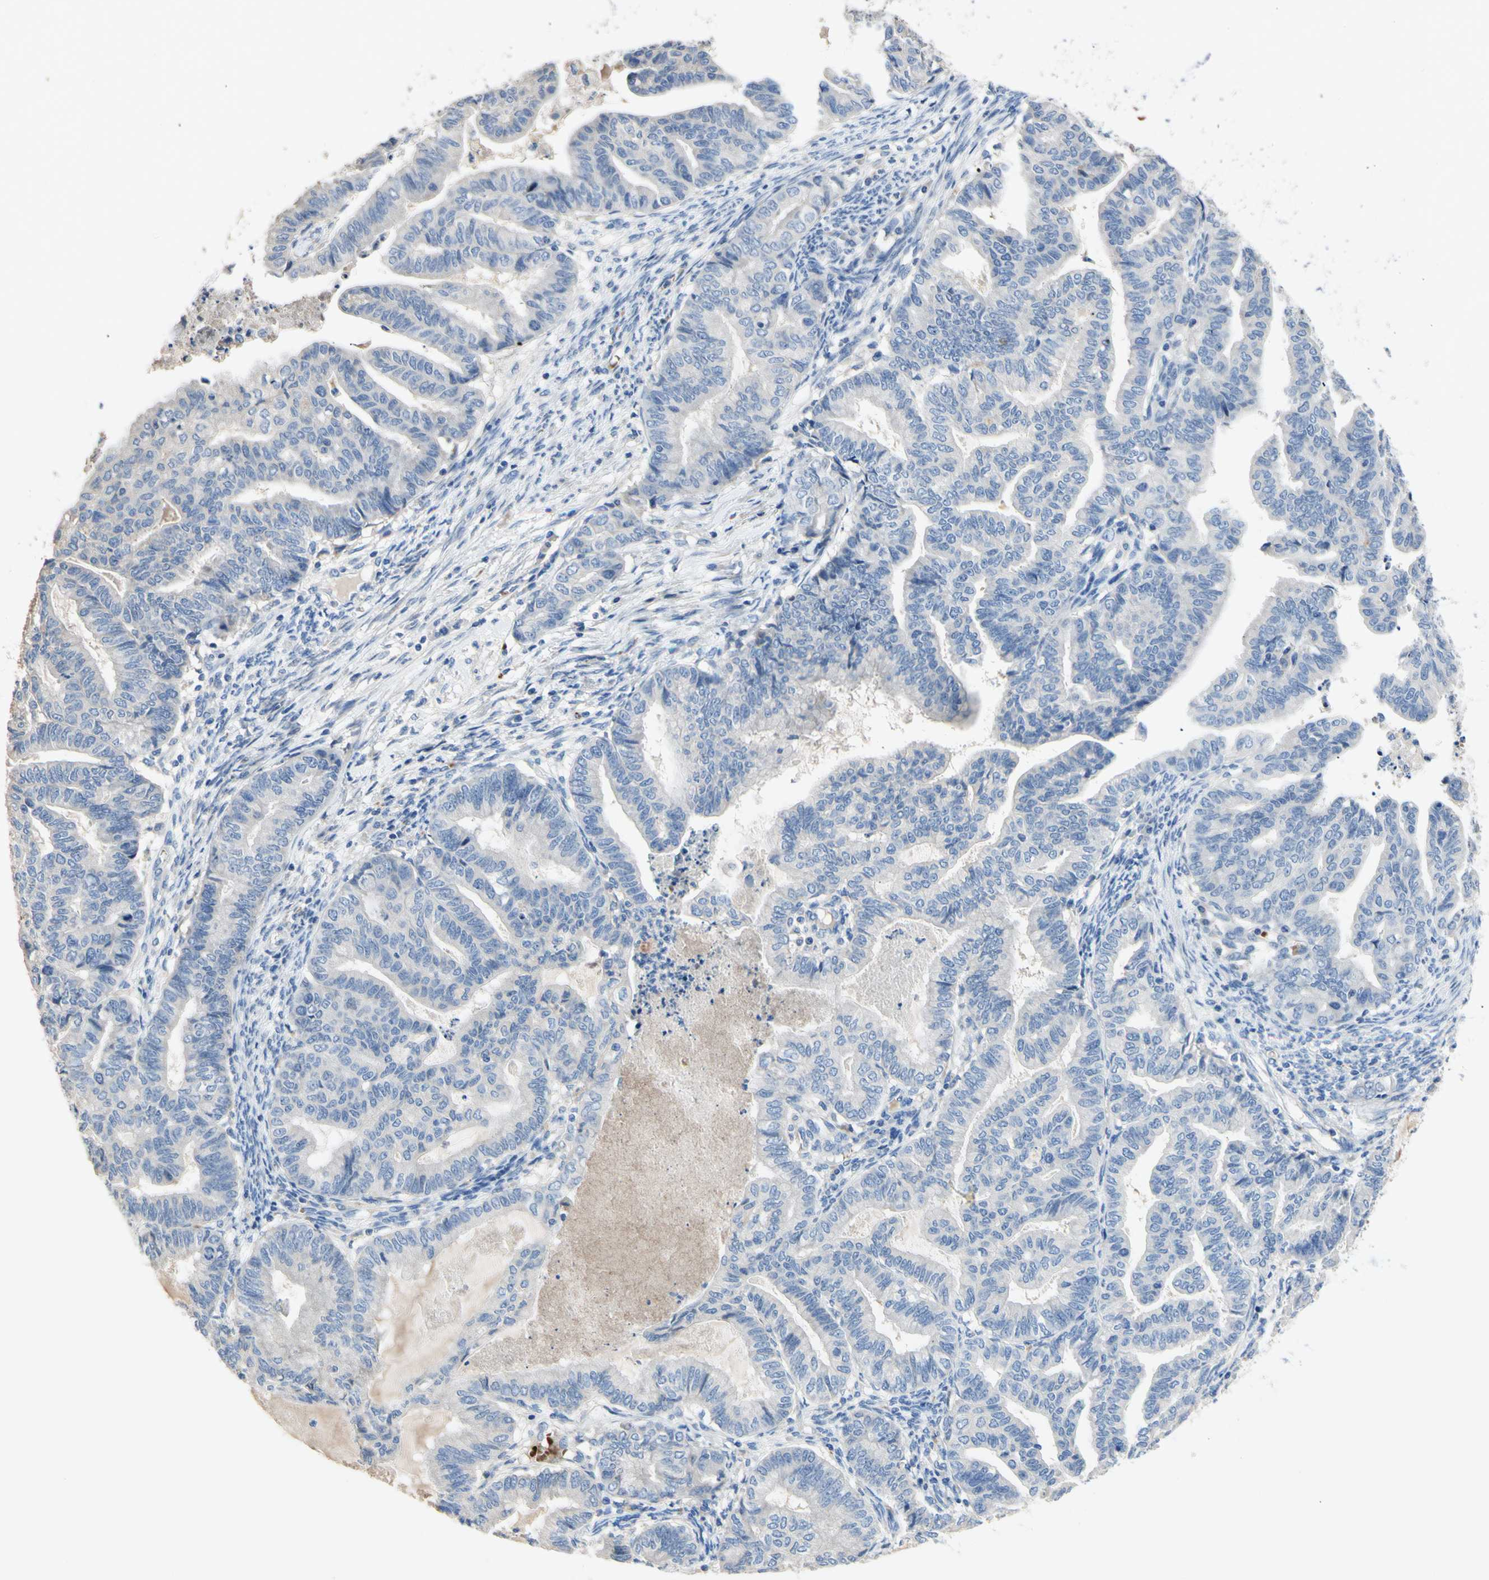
{"staining": {"intensity": "negative", "quantity": "none", "location": "none"}, "tissue": "endometrial cancer", "cell_type": "Tumor cells", "image_type": "cancer", "snomed": [{"axis": "morphology", "description": "Adenocarcinoma, NOS"}, {"axis": "topography", "description": "Endometrium"}], "caption": "High magnification brightfield microscopy of endometrial adenocarcinoma stained with DAB (3,3'-diaminobenzidine) (brown) and counterstained with hematoxylin (blue): tumor cells show no significant staining.", "gene": "CDON", "patient": {"sex": "female", "age": 79}}